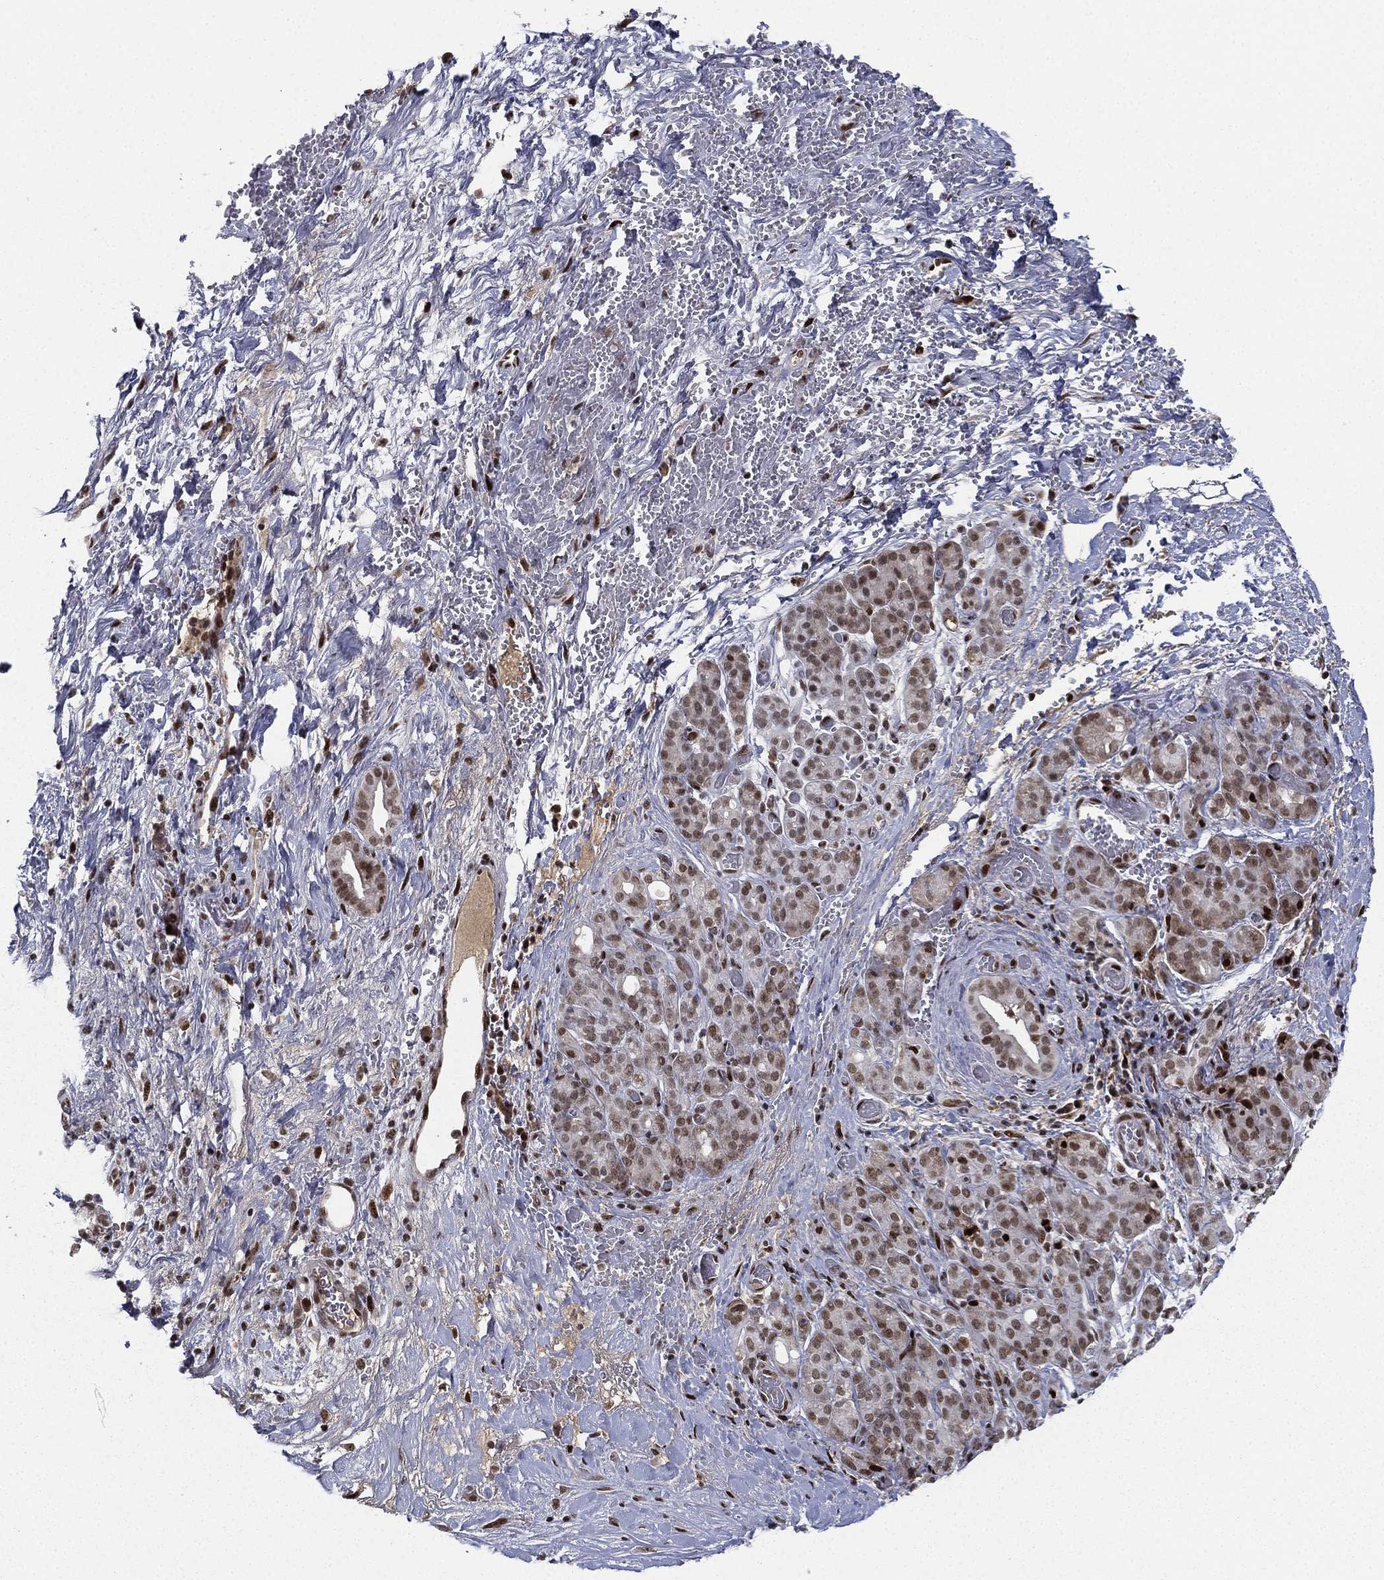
{"staining": {"intensity": "strong", "quantity": ">75%", "location": "nuclear"}, "tissue": "pancreatic cancer", "cell_type": "Tumor cells", "image_type": "cancer", "snomed": [{"axis": "morphology", "description": "Adenocarcinoma, NOS"}, {"axis": "topography", "description": "Pancreas"}], "caption": "This is an image of immunohistochemistry staining of pancreatic cancer (adenocarcinoma), which shows strong positivity in the nuclear of tumor cells.", "gene": "RTF1", "patient": {"sex": "male", "age": 44}}